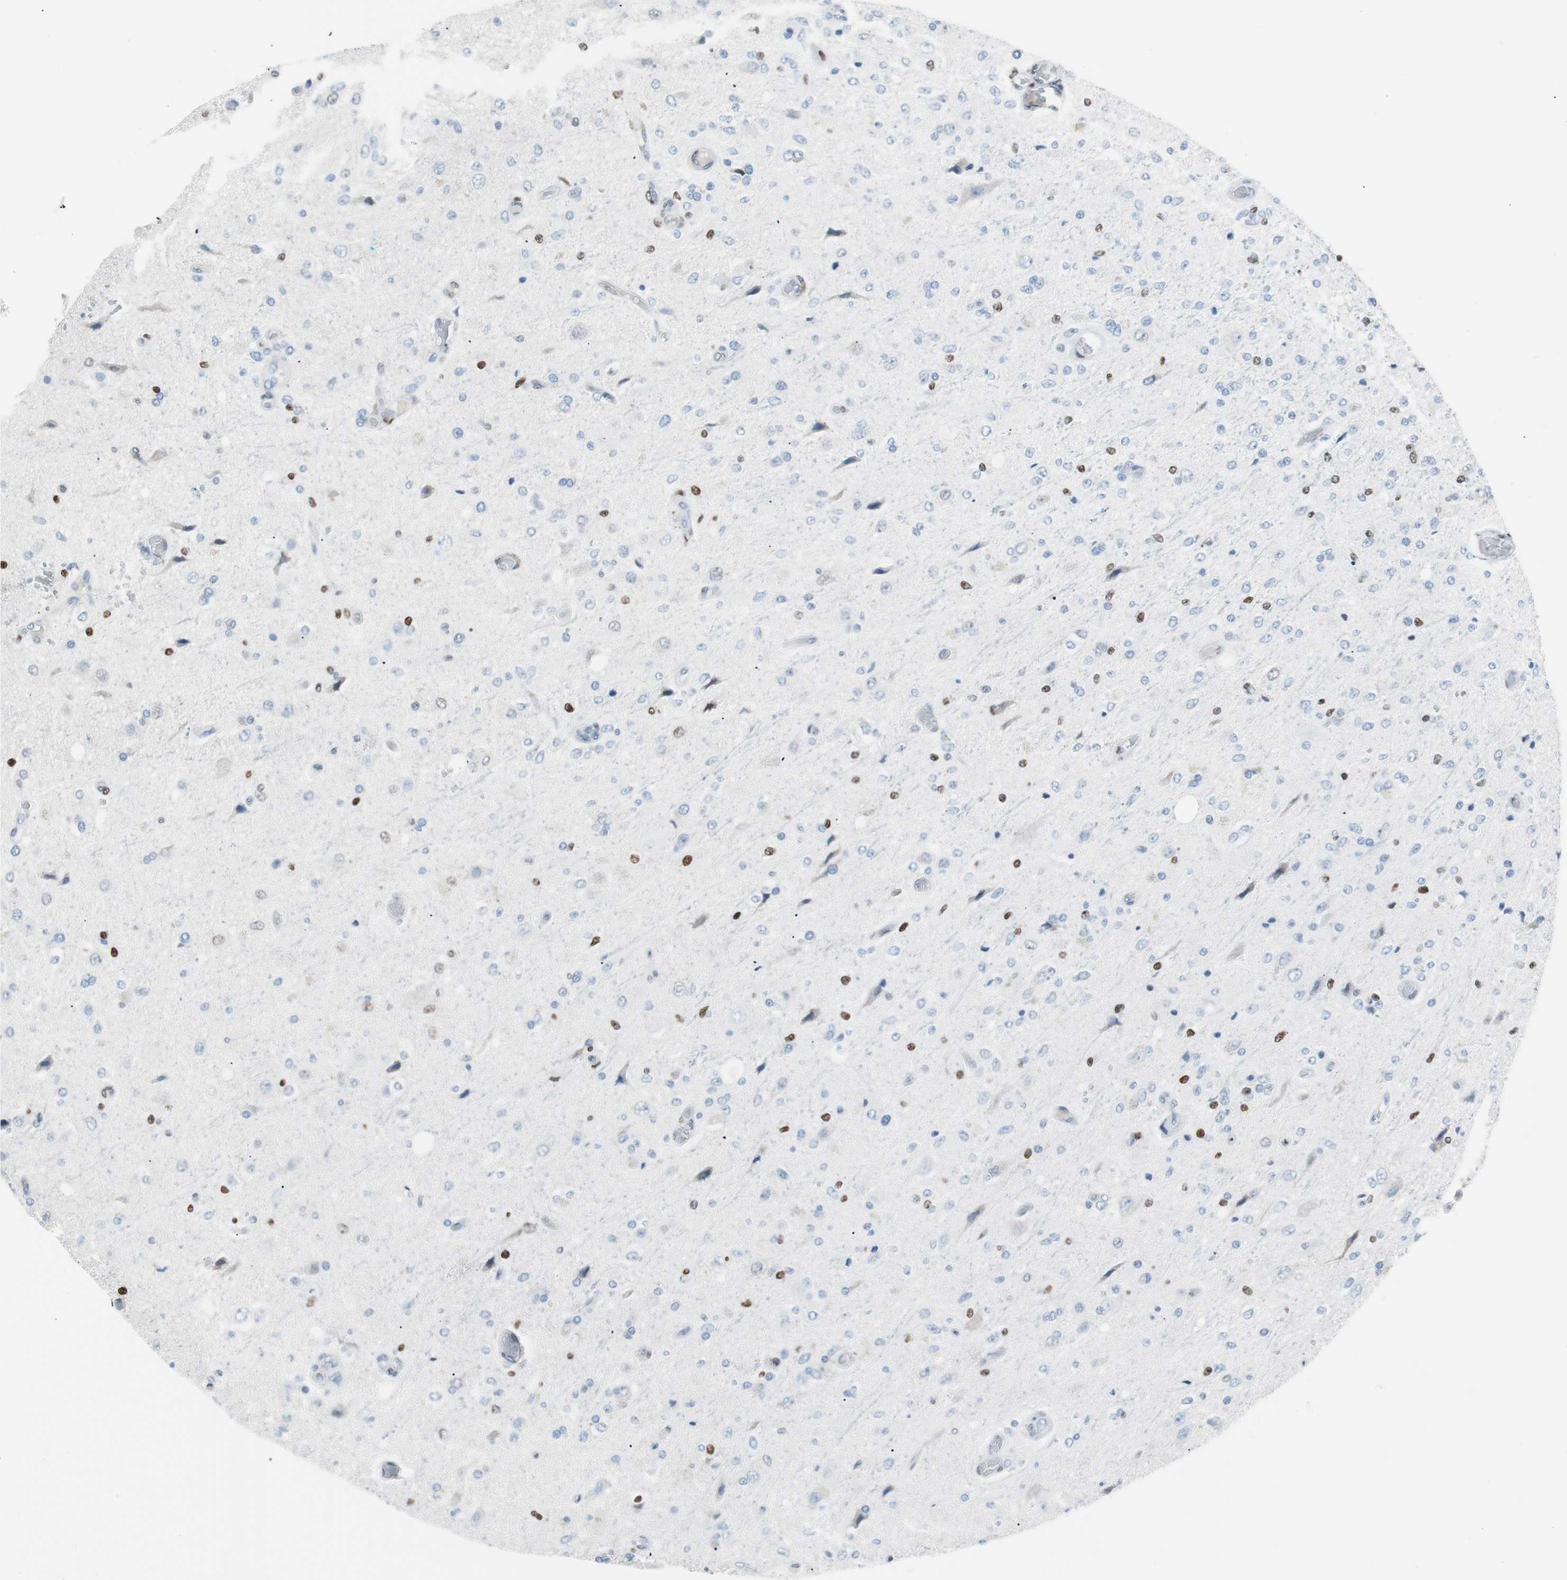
{"staining": {"intensity": "moderate", "quantity": "<25%", "location": "nuclear"}, "tissue": "glioma", "cell_type": "Tumor cells", "image_type": "cancer", "snomed": [{"axis": "morphology", "description": "Normal tissue, NOS"}, {"axis": "morphology", "description": "Glioma, malignant, High grade"}, {"axis": "topography", "description": "Cerebral cortex"}], "caption": "Malignant high-grade glioma stained with a protein marker exhibits moderate staining in tumor cells.", "gene": "CEBPB", "patient": {"sex": "male", "age": 77}}